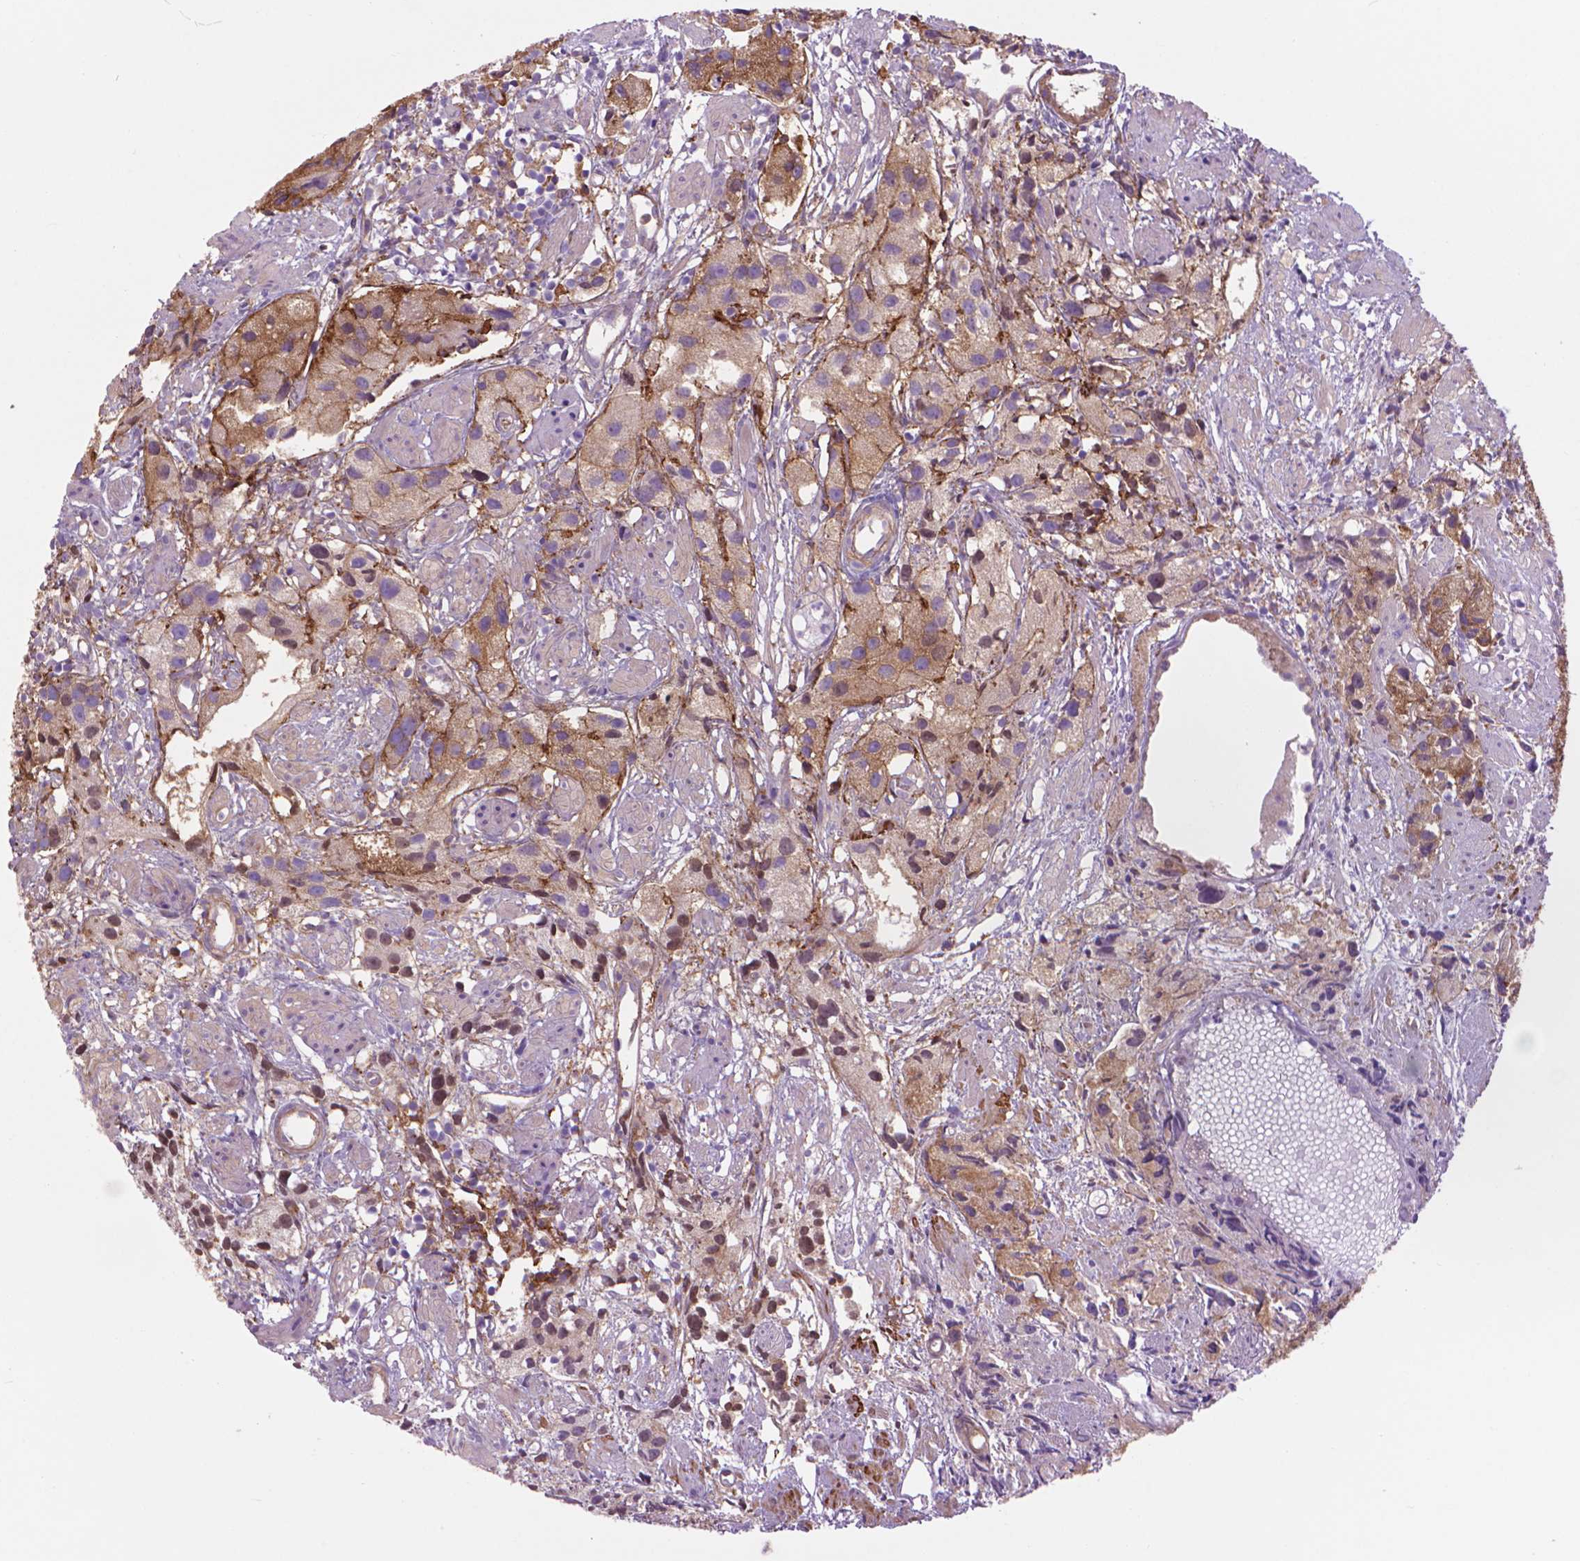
{"staining": {"intensity": "weak", "quantity": "25%-75%", "location": "cytoplasmic/membranous,nuclear"}, "tissue": "prostate cancer", "cell_type": "Tumor cells", "image_type": "cancer", "snomed": [{"axis": "morphology", "description": "Adenocarcinoma, High grade"}, {"axis": "topography", "description": "Prostate"}], "caption": "Immunohistochemical staining of human prostate high-grade adenocarcinoma exhibits low levels of weak cytoplasmic/membranous and nuclear expression in approximately 25%-75% of tumor cells. (Stains: DAB (3,3'-diaminobenzidine) in brown, nuclei in blue, Microscopy: brightfield microscopy at high magnification).", "gene": "CORO1B", "patient": {"sex": "male", "age": 68}}